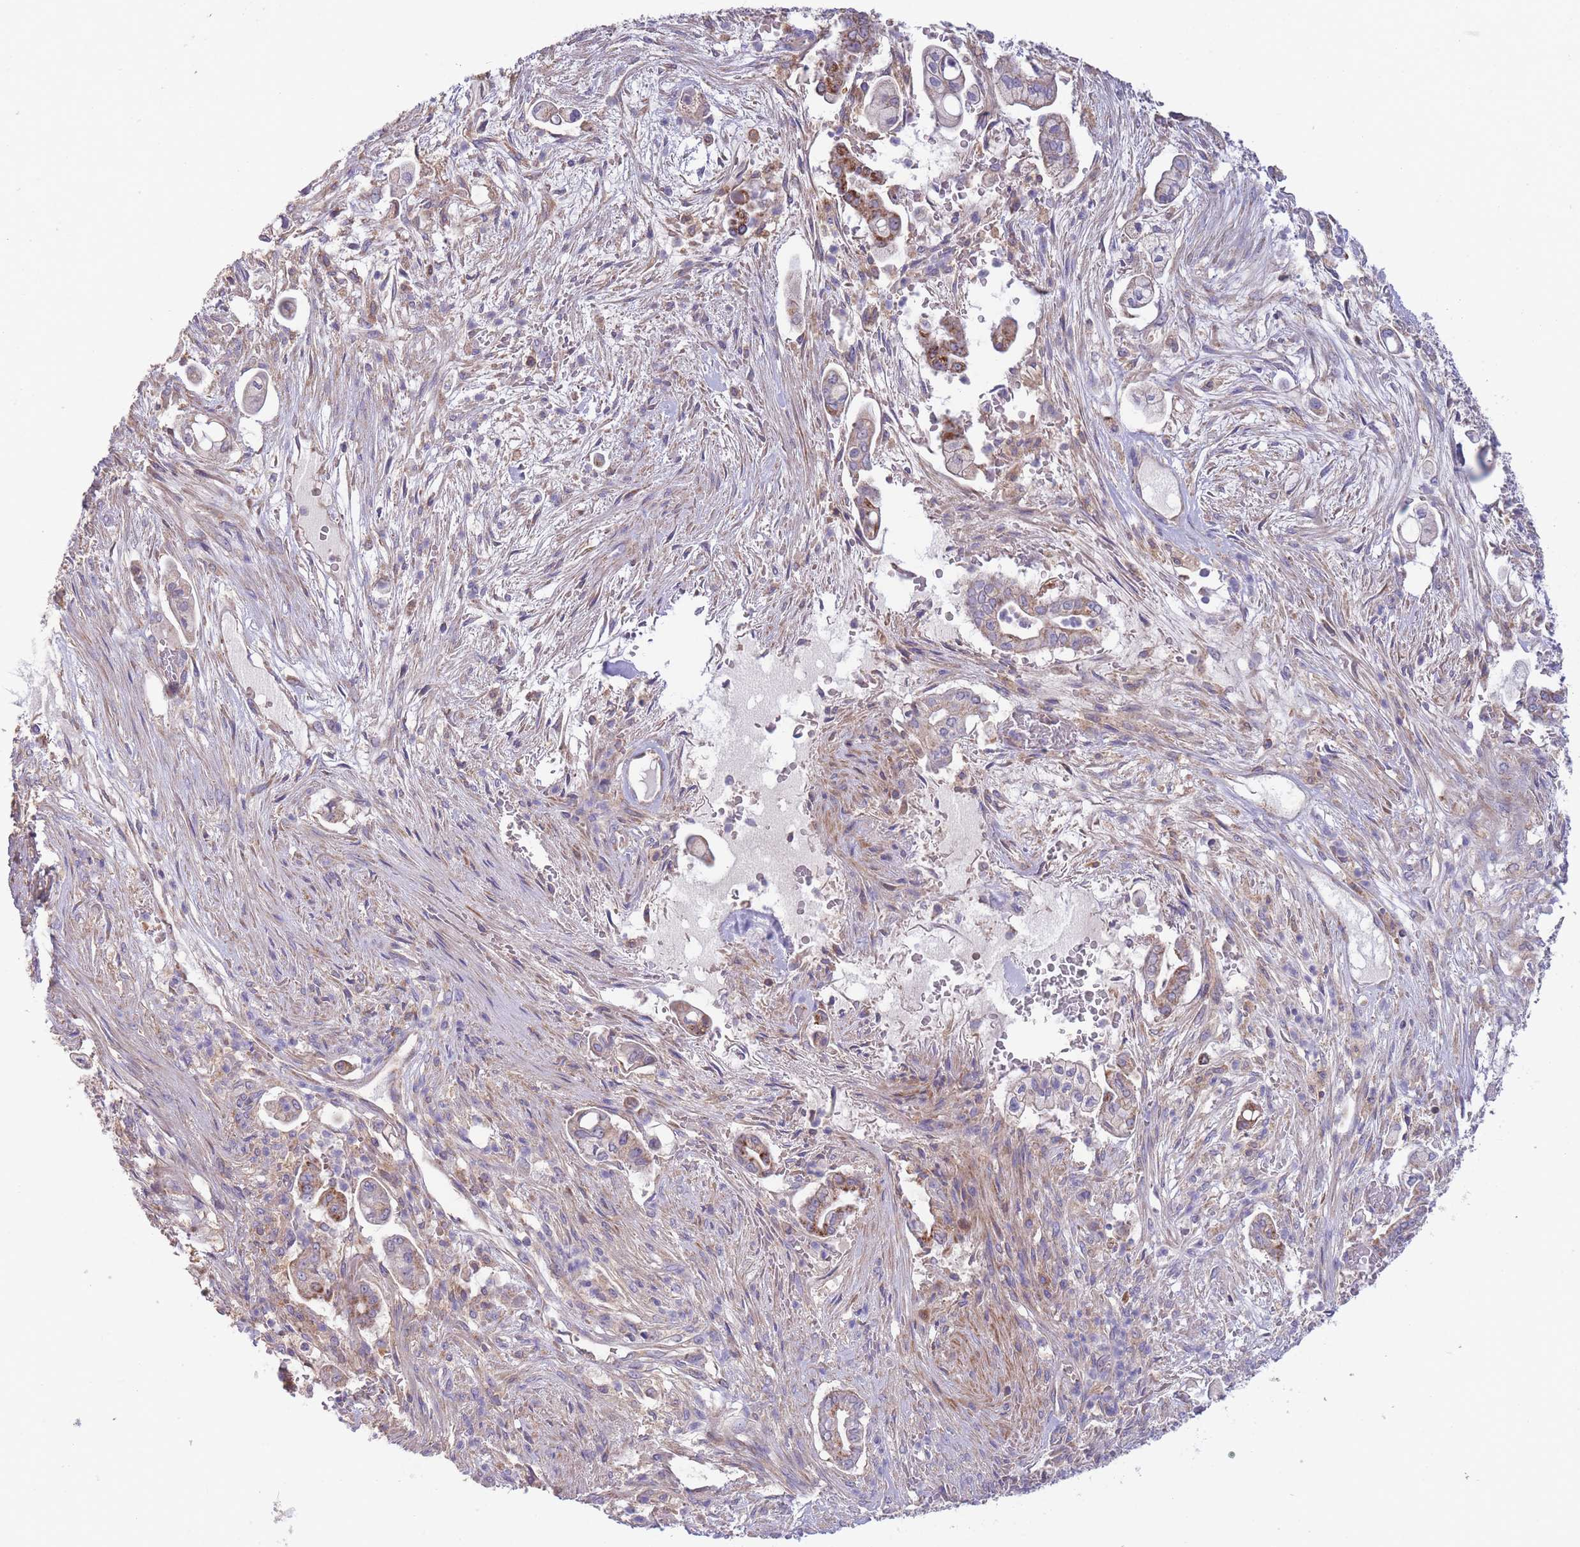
{"staining": {"intensity": "moderate", "quantity": "<25%", "location": "cytoplasmic/membranous"}, "tissue": "pancreatic cancer", "cell_type": "Tumor cells", "image_type": "cancer", "snomed": [{"axis": "morphology", "description": "Adenocarcinoma, NOS"}, {"axis": "topography", "description": "Pancreas"}], "caption": "Human pancreatic cancer (adenocarcinoma) stained for a protein (brown) exhibits moderate cytoplasmic/membranous positive positivity in approximately <25% of tumor cells.", "gene": "SLC25A42", "patient": {"sex": "female", "age": 69}}